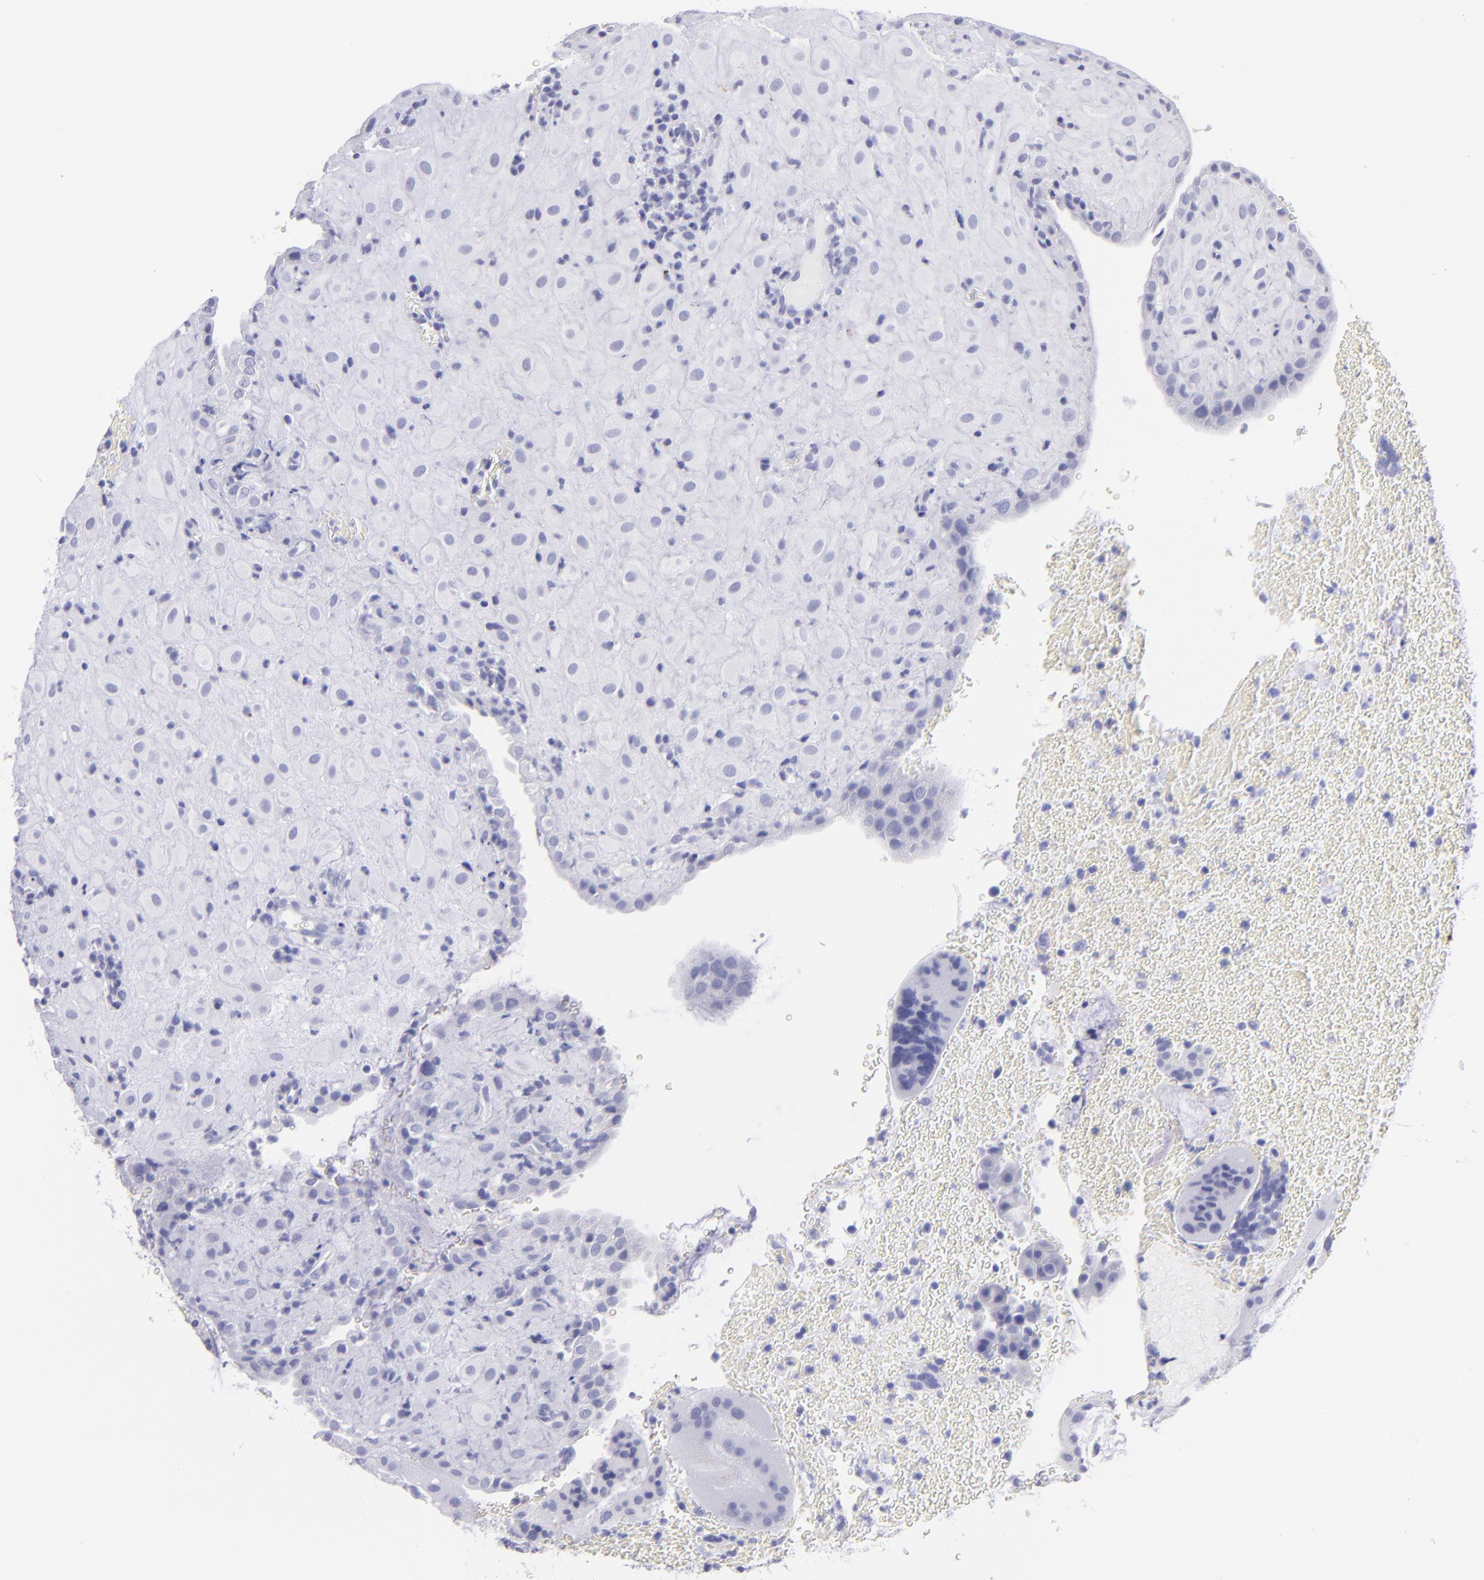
{"staining": {"intensity": "negative", "quantity": "none", "location": "none"}, "tissue": "placenta", "cell_type": "Decidual cells", "image_type": "normal", "snomed": [{"axis": "morphology", "description": "Normal tissue, NOS"}, {"axis": "topography", "description": "Placenta"}], "caption": "IHC image of normal human placenta stained for a protein (brown), which reveals no positivity in decidual cells.", "gene": "PIP", "patient": {"sex": "female", "age": 19}}